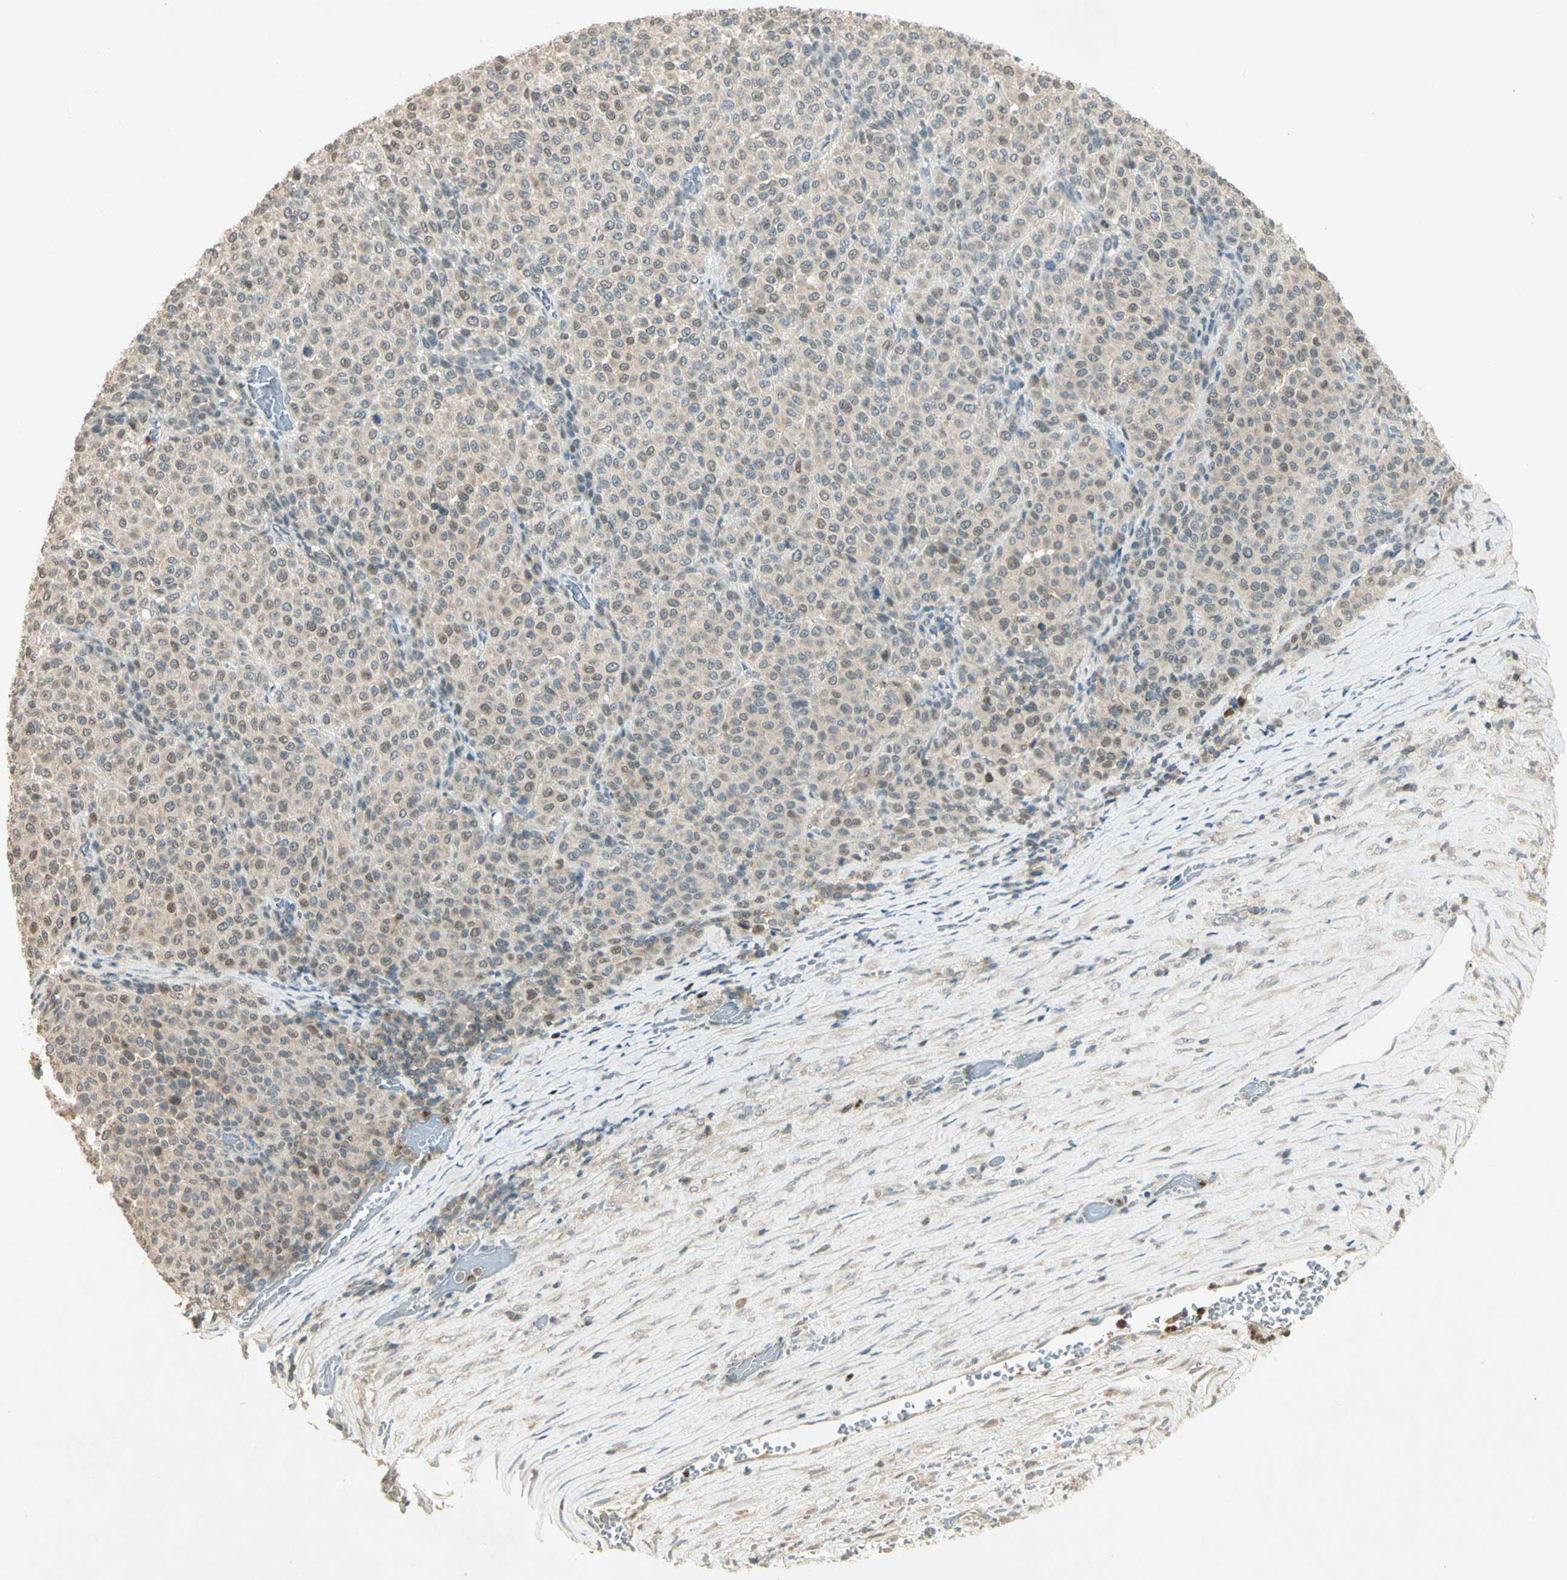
{"staining": {"intensity": "weak", "quantity": "<25%", "location": "cytoplasmic/membranous,nuclear"}, "tissue": "melanoma", "cell_type": "Tumor cells", "image_type": "cancer", "snomed": [{"axis": "morphology", "description": "Malignant melanoma, Metastatic site"}, {"axis": "topography", "description": "Pancreas"}], "caption": "This is a image of IHC staining of malignant melanoma (metastatic site), which shows no positivity in tumor cells. (Stains: DAB (3,3'-diaminobenzidine) IHC with hematoxylin counter stain, Microscopy: brightfield microscopy at high magnification).", "gene": "BIRC2", "patient": {"sex": "female", "age": 30}}